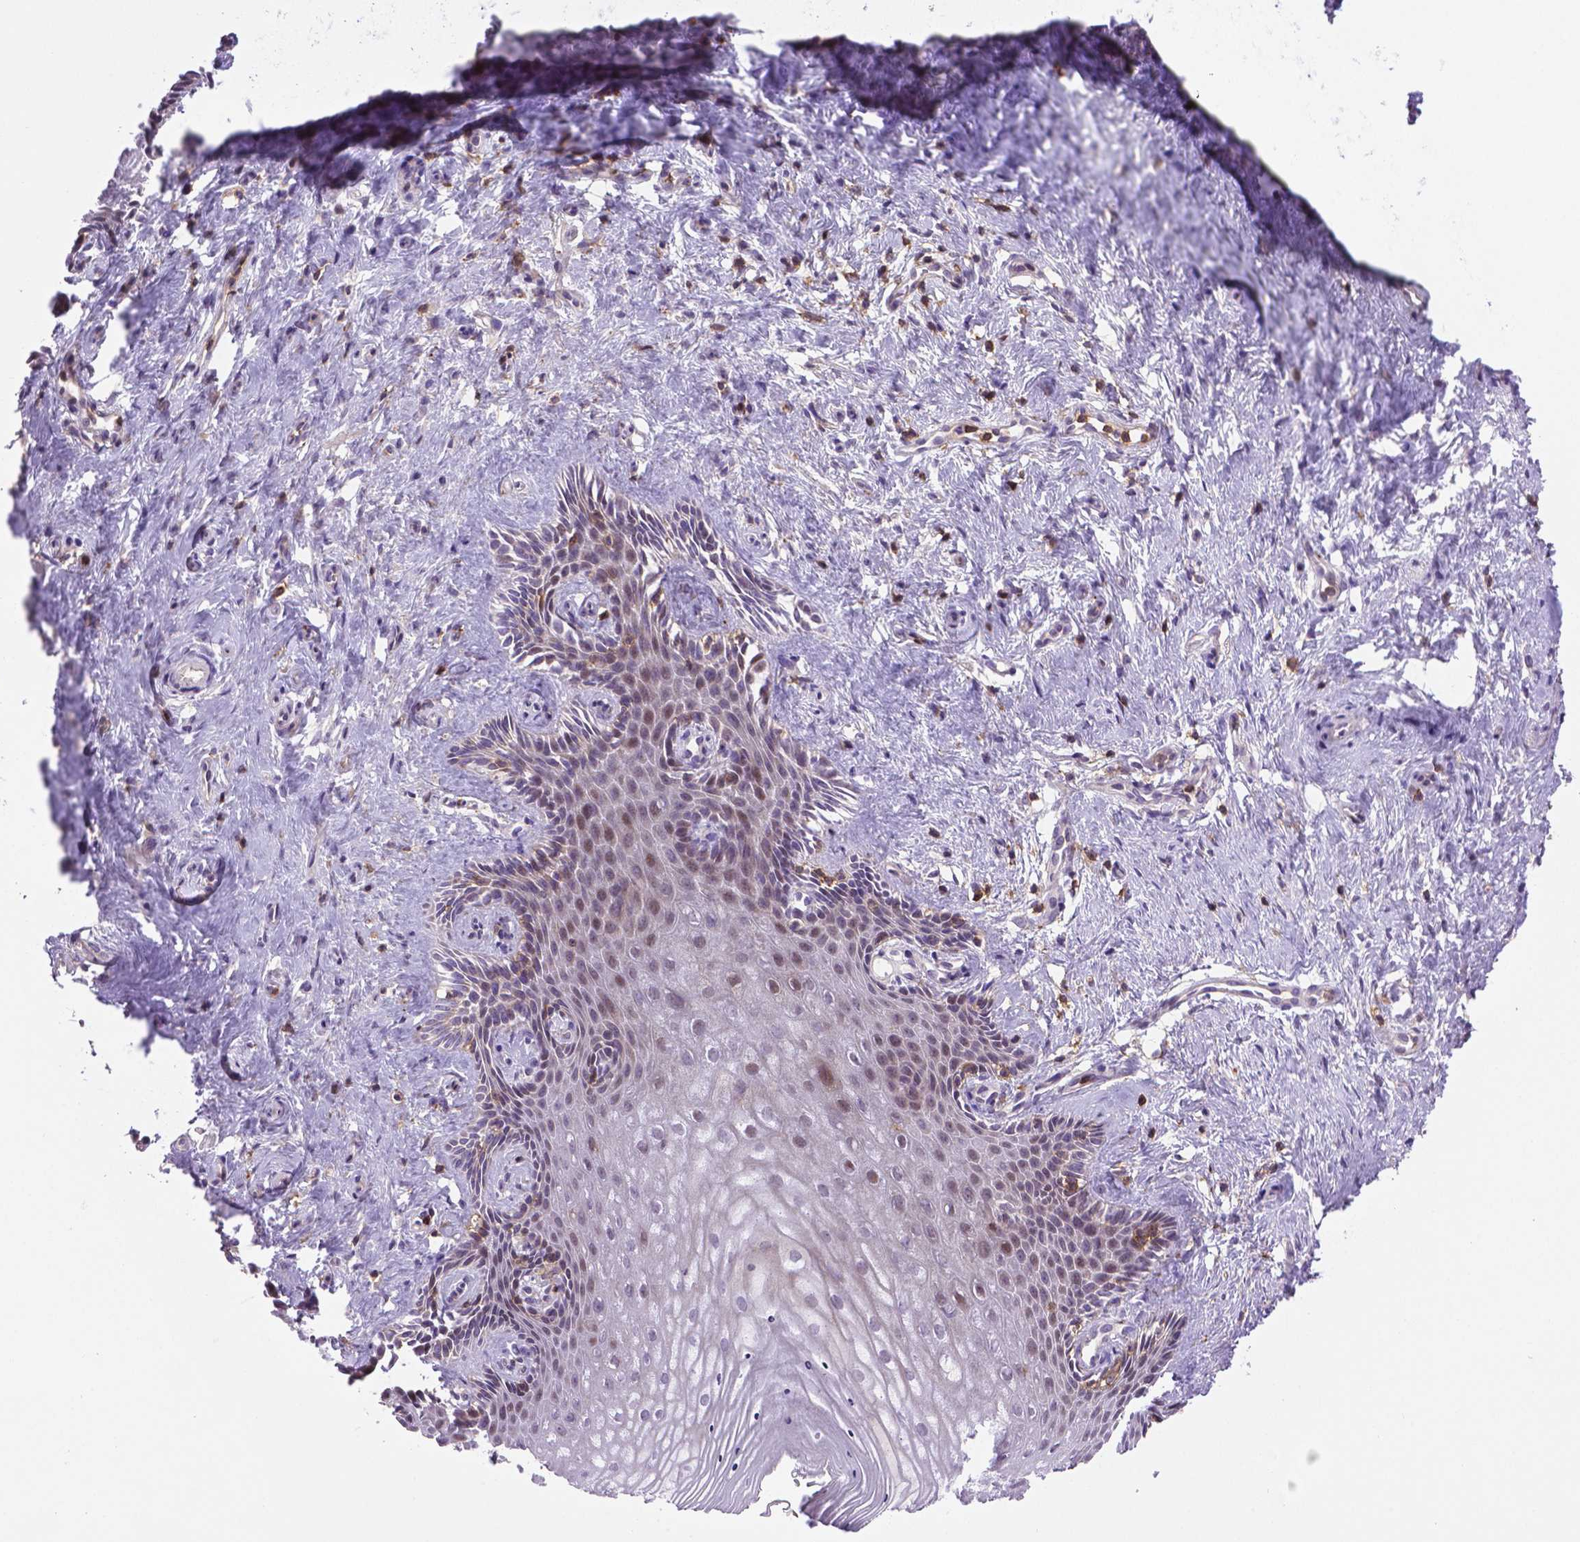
{"staining": {"intensity": "weak", "quantity": "25%-75%", "location": "cytoplasmic/membranous"}, "tissue": "vagina", "cell_type": "Squamous epithelial cells", "image_type": "normal", "snomed": [{"axis": "morphology", "description": "Normal tissue, NOS"}, {"axis": "topography", "description": "Vagina"}], "caption": "Immunohistochemical staining of unremarkable vagina exhibits weak cytoplasmic/membranous protein expression in approximately 25%-75% of squamous epithelial cells. (brown staining indicates protein expression, while blue staining denotes nuclei).", "gene": "ACAD10", "patient": {"sex": "female", "age": 42}}